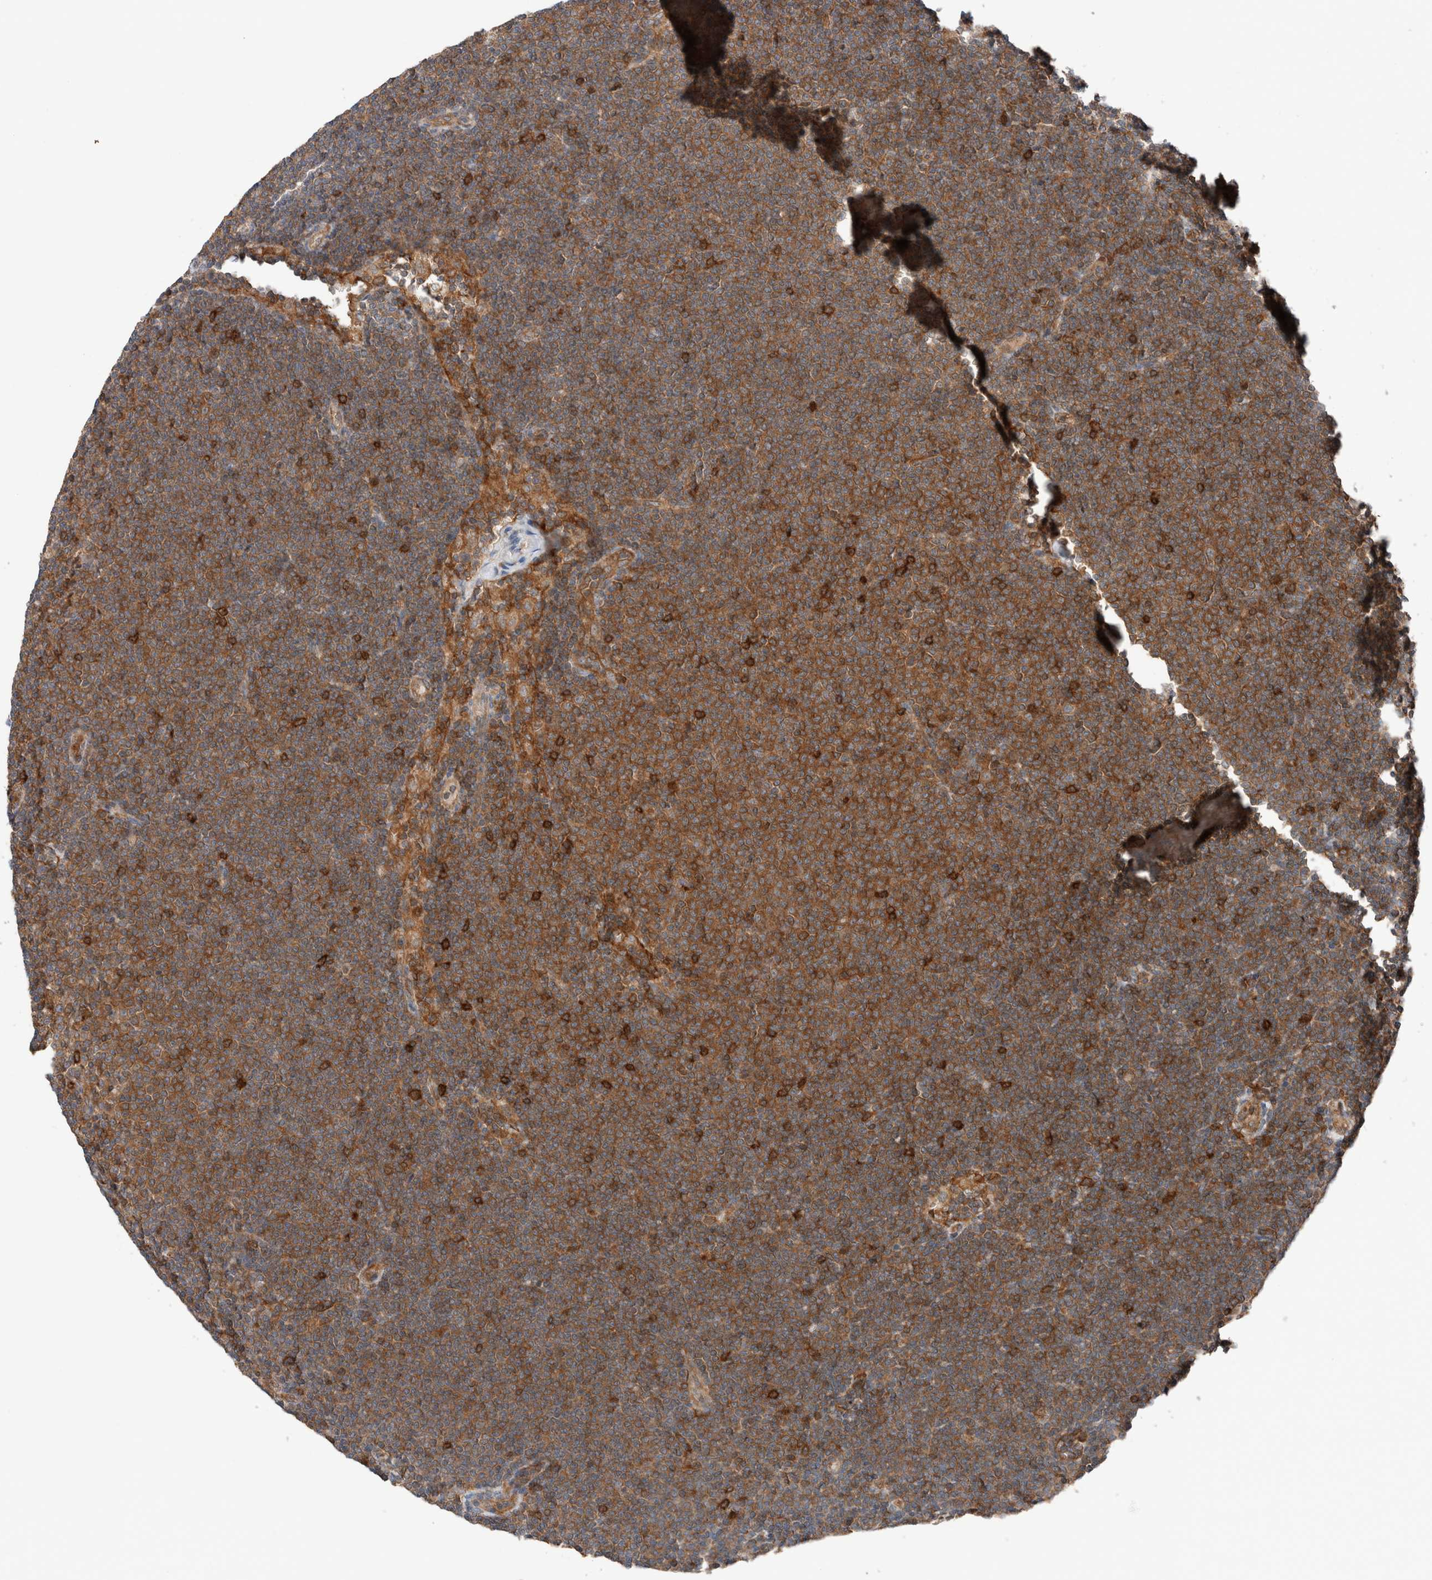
{"staining": {"intensity": "moderate", "quantity": ">75%", "location": "cytoplasmic/membranous"}, "tissue": "lymphoma", "cell_type": "Tumor cells", "image_type": "cancer", "snomed": [{"axis": "morphology", "description": "Malignant lymphoma, non-Hodgkin's type, Low grade"}, {"axis": "topography", "description": "Lymph node"}], "caption": "A brown stain labels moderate cytoplasmic/membranous expression of a protein in human lymphoma tumor cells. (DAB IHC, brown staining for protein, blue staining for nuclei).", "gene": "XPNPEP1", "patient": {"sex": "female", "age": 53}}